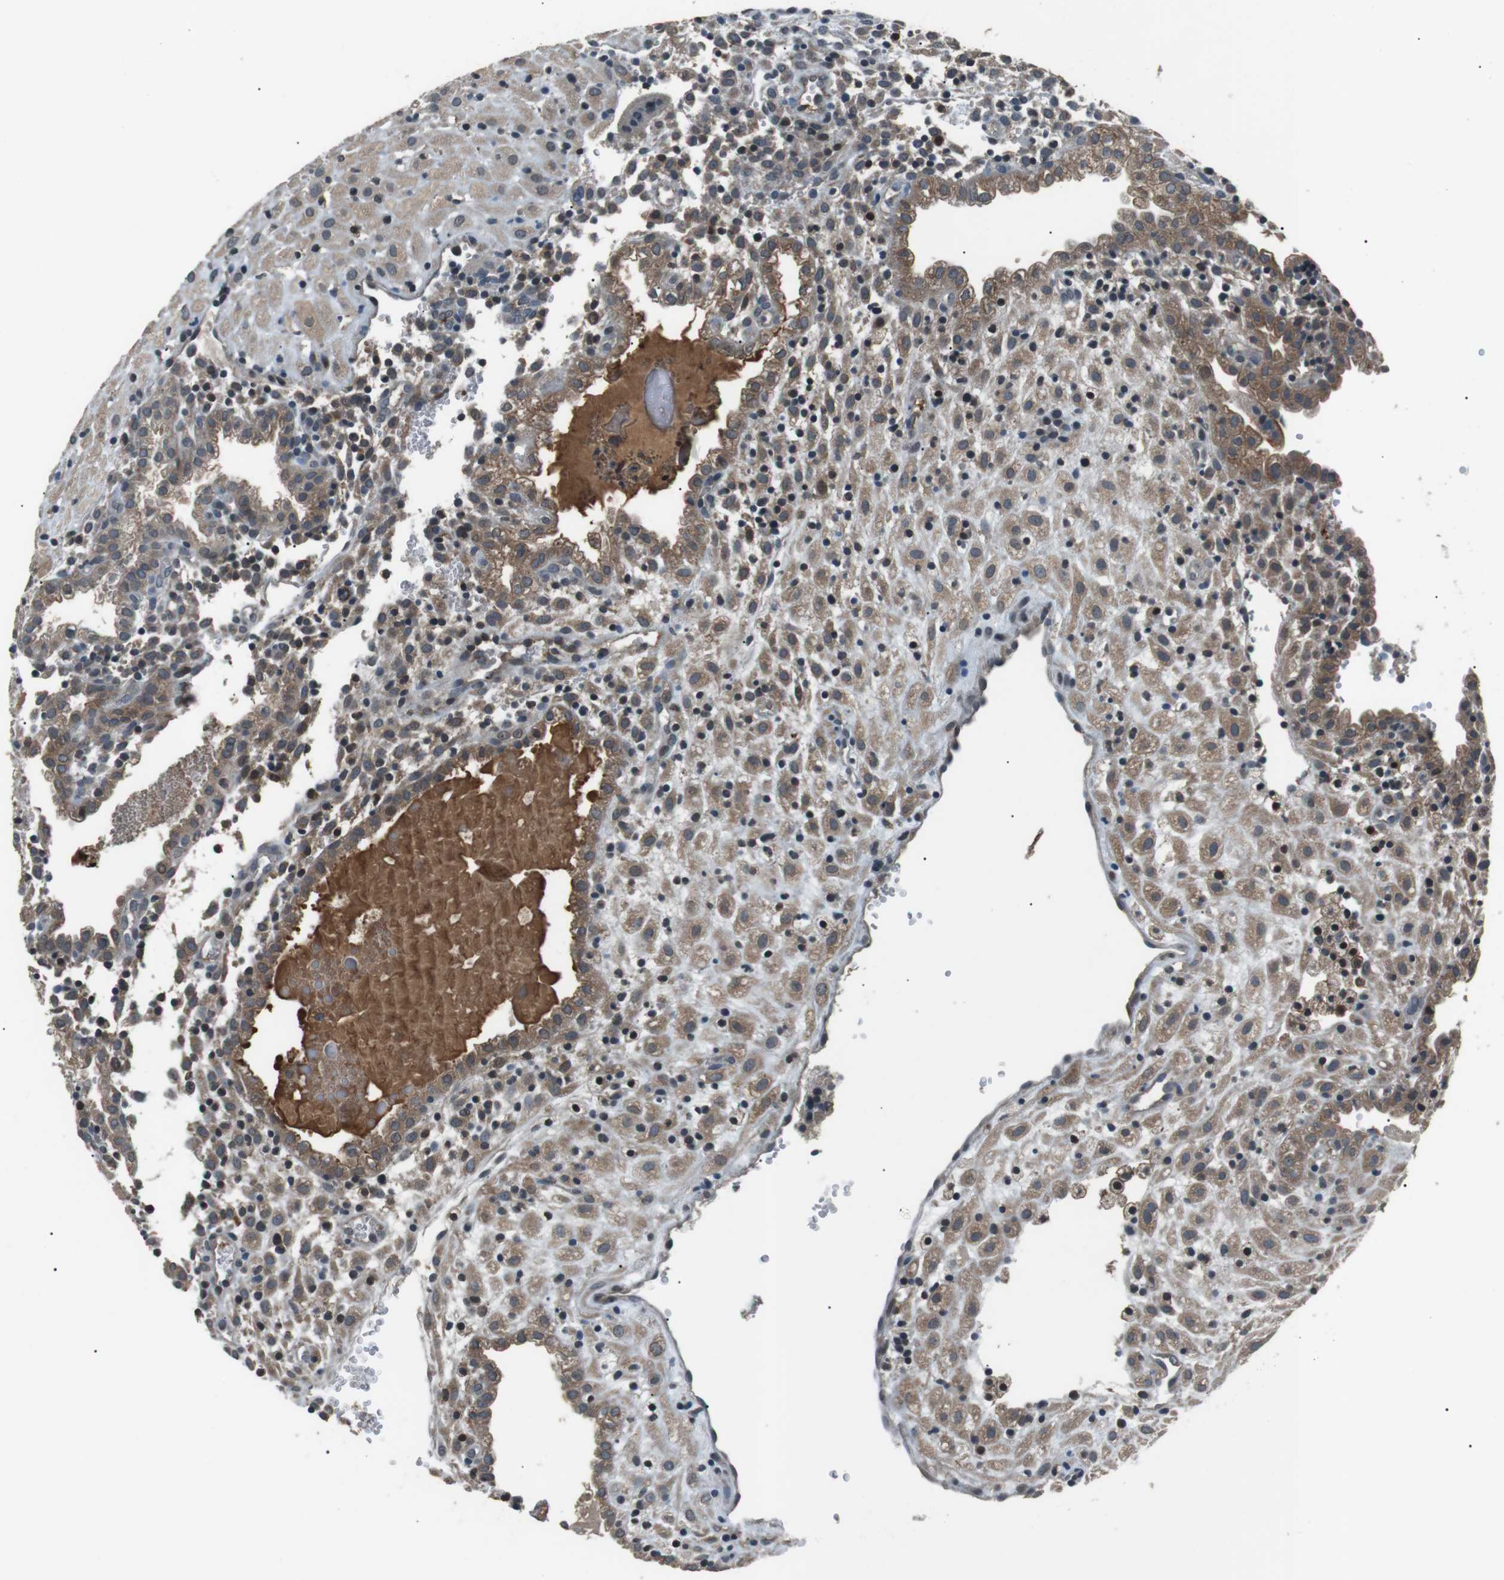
{"staining": {"intensity": "moderate", "quantity": "25%-75%", "location": "cytoplasmic/membranous"}, "tissue": "placenta", "cell_type": "Decidual cells", "image_type": "normal", "snomed": [{"axis": "morphology", "description": "Normal tissue, NOS"}, {"axis": "topography", "description": "Placenta"}], "caption": "Protein positivity by immunohistochemistry shows moderate cytoplasmic/membranous expression in about 25%-75% of decidual cells in unremarkable placenta.", "gene": "NEK7", "patient": {"sex": "female", "age": 18}}